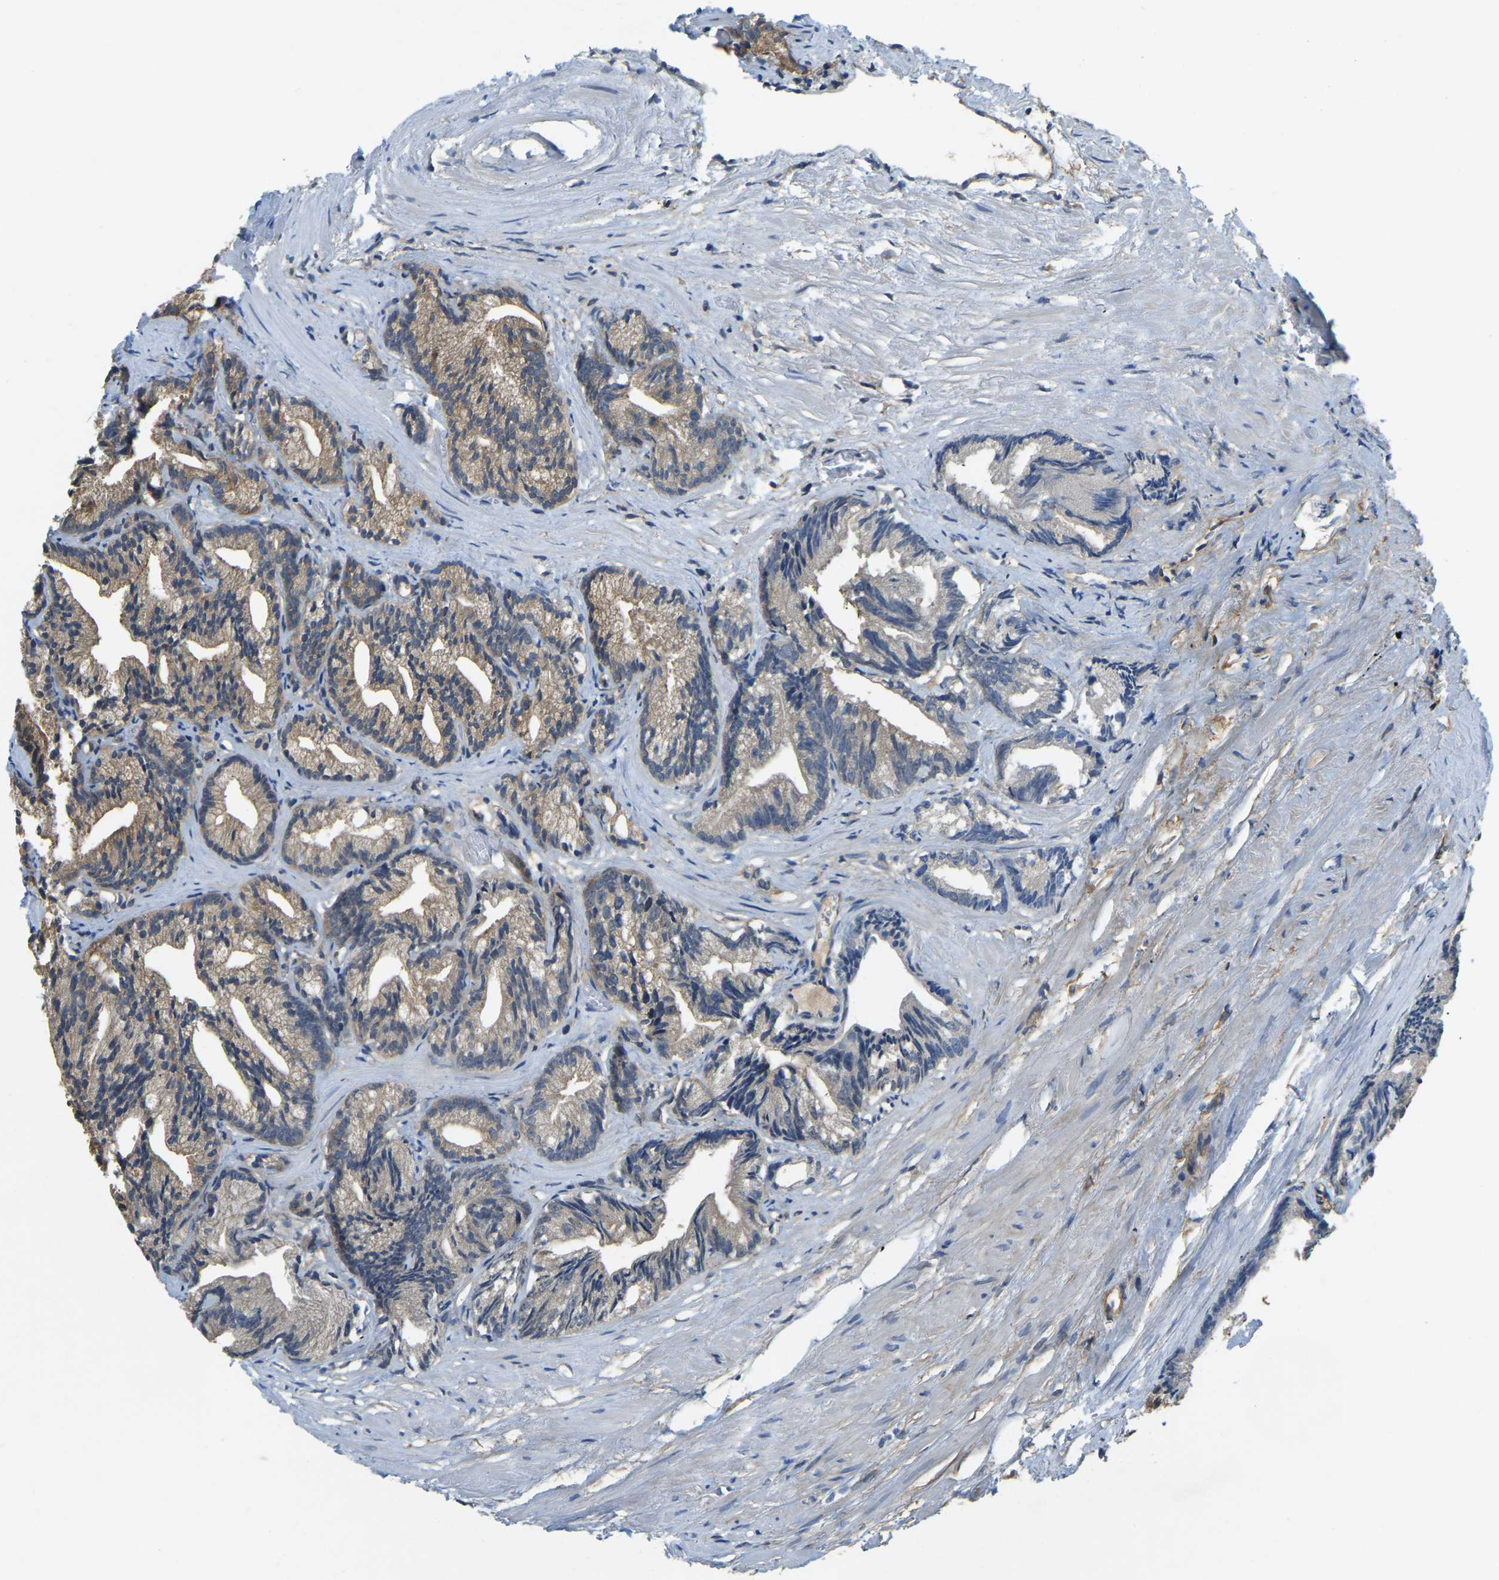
{"staining": {"intensity": "weak", "quantity": "<25%", "location": "cytoplasmic/membranous"}, "tissue": "prostate cancer", "cell_type": "Tumor cells", "image_type": "cancer", "snomed": [{"axis": "morphology", "description": "Adenocarcinoma, Low grade"}, {"axis": "topography", "description": "Prostate"}], "caption": "The photomicrograph exhibits no staining of tumor cells in prostate cancer. Brightfield microscopy of IHC stained with DAB (3,3'-diaminobenzidine) (brown) and hematoxylin (blue), captured at high magnification.", "gene": "AHNAK", "patient": {"sex": "male", "age": 89}}